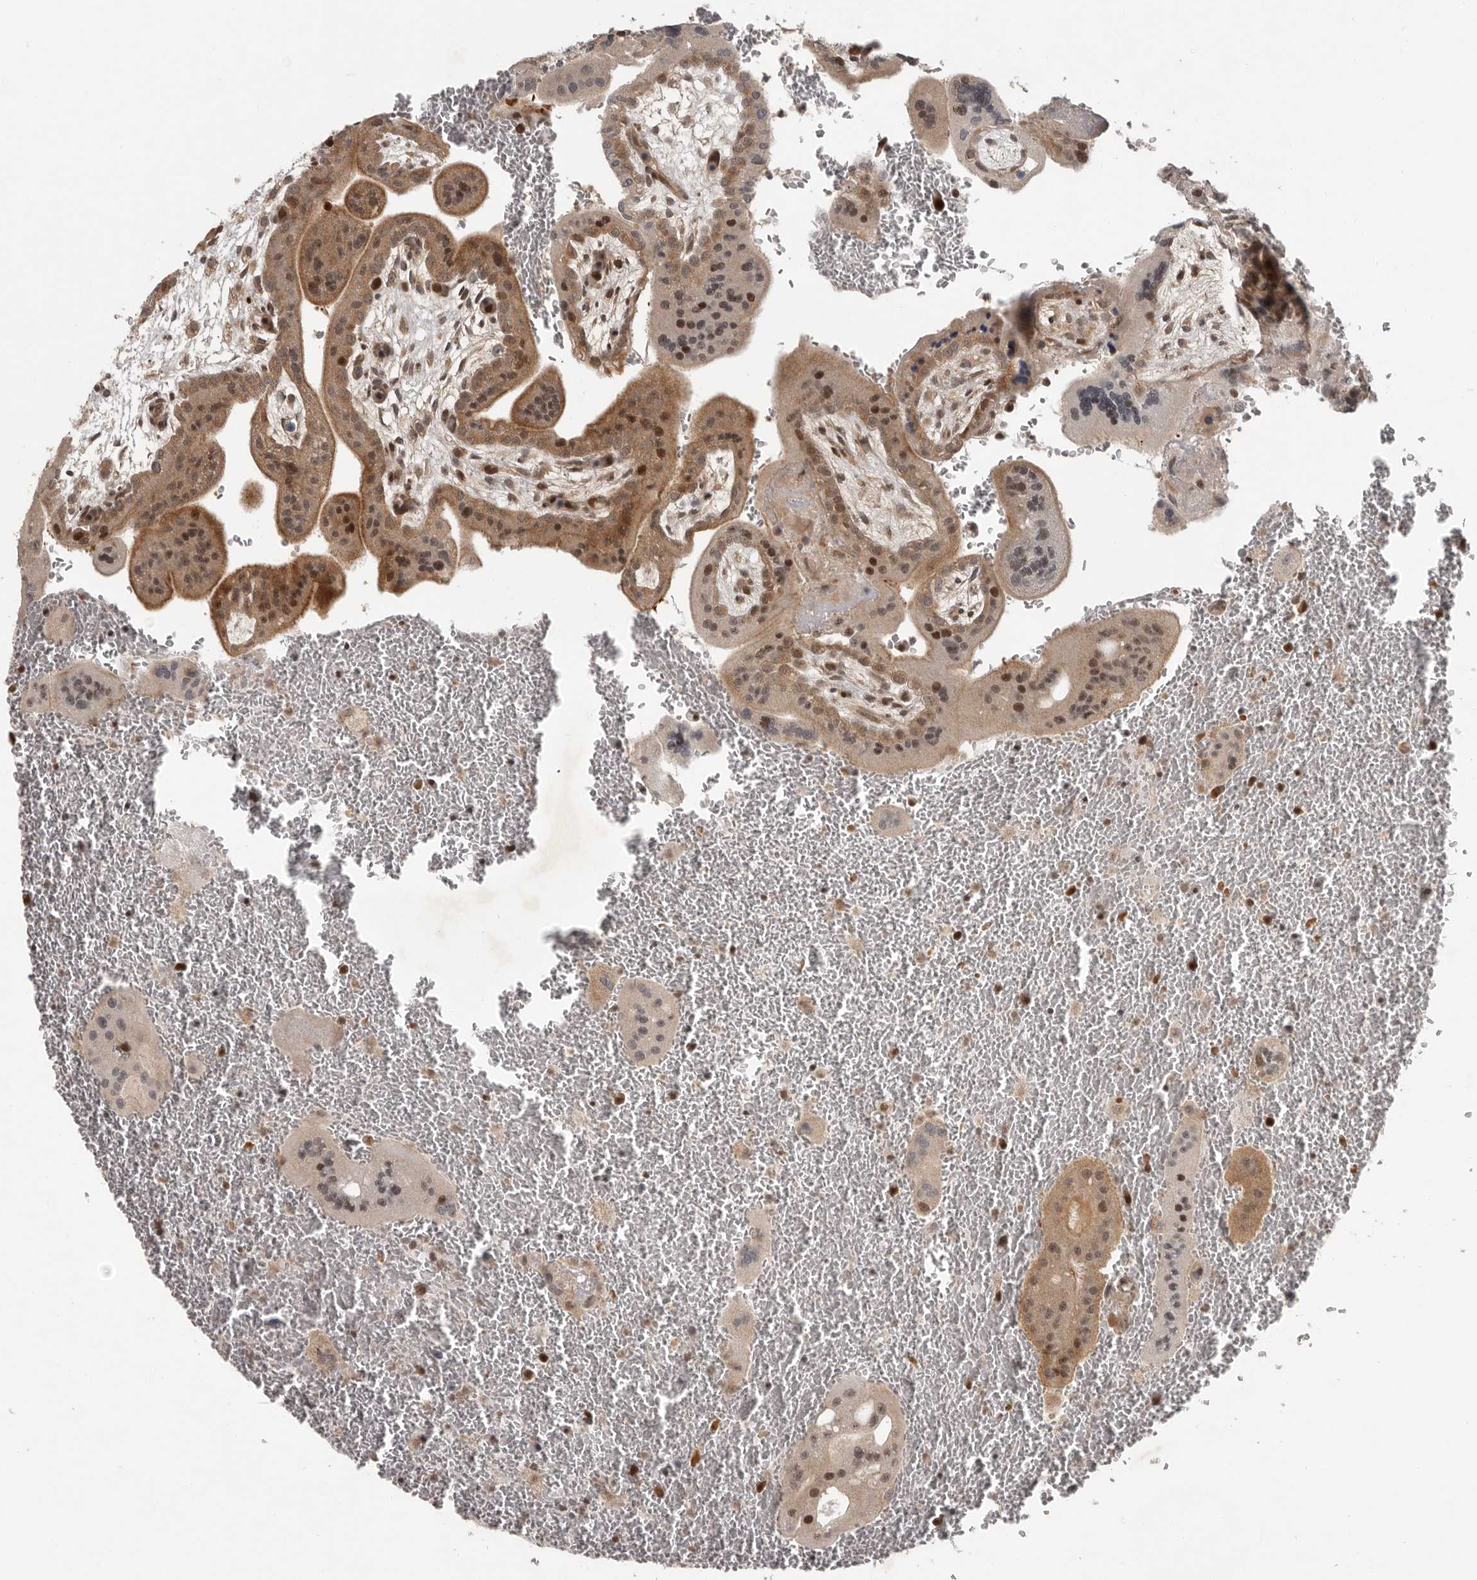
{"staining": {"intensity": "moderate", "quantity": ">75%", "location": "cytoplasmic/membranous,nuclear"}, "tissue": "placenta", "cell_type": "Trophoblastic cells", "image_type": "normal", "snomed": [{"axis": "morphology", "description": "Normal tissue, NOS"}, {"axis": "topography", "description": "Placenta"}], "caption": "Placenta stained with DAB (3,3'-diaminobenzidine) IHC reveals medium levels of moderate cytoplasmic/membranous,nuclear positivity in approximately >75% of trophoblastic cells.", "gene": "RABIF", "patient": {"sex": "female", "age": 35}}